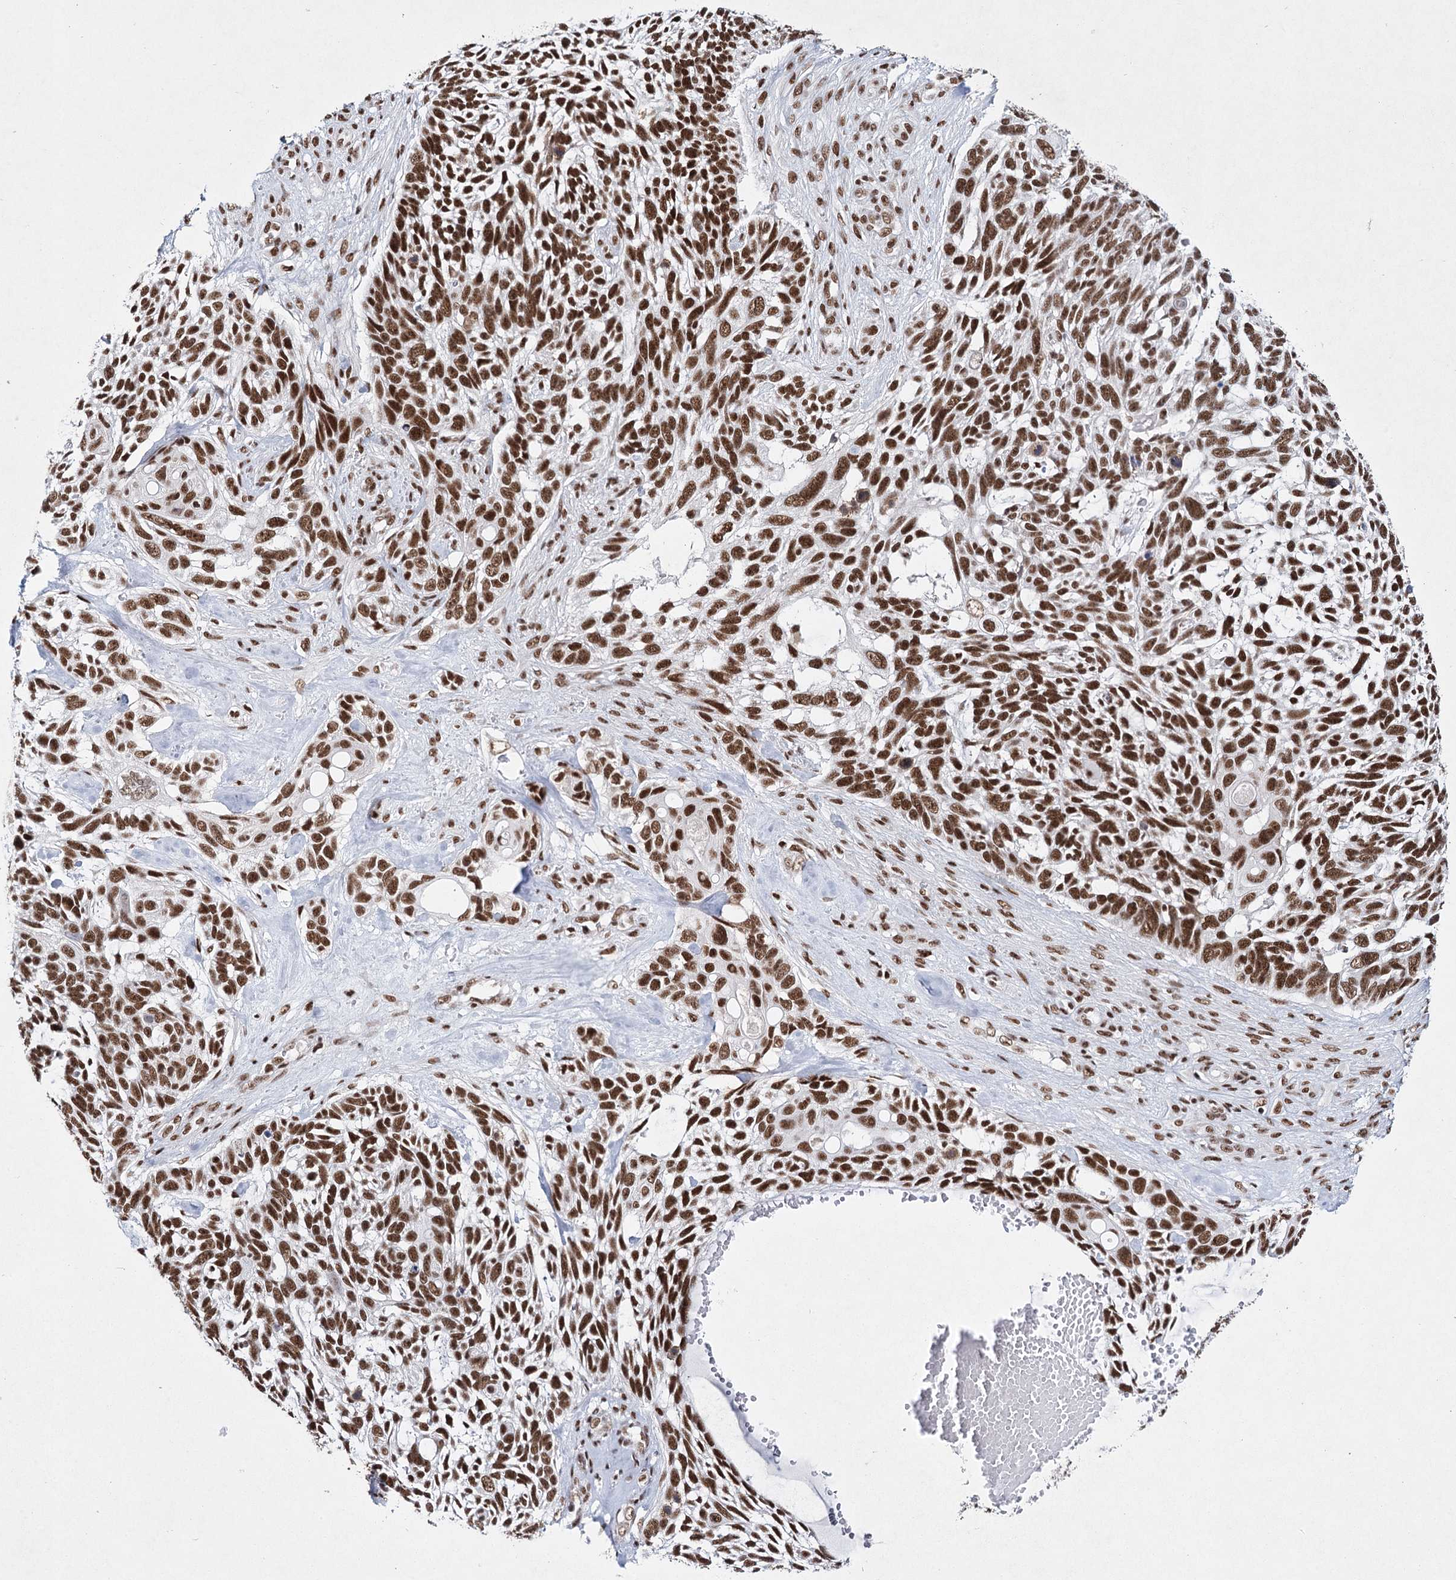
{"staining": {"intensity": "strong", "quantity": ">75%", "location": "nuclear"}, "tissue": "skin cancer", "cell_type": "Tumor cells", "image_type": "cancer", "snomed": [{"axis": "morphology", "description": "Basal cell carcinoma"}, {"axis": "topography", "description": "Skin"}], "caption": "Immunohistochemical staining of skin cancer (basal cell carcinoma) exhibits strong nuclear protein staining in about >75% of tumor cells. Ihc stains the protein of interest in brown and the nuclei are stained blue.", "gene": "SCAF8", "patient": {"sex": "male", "age": 88}}